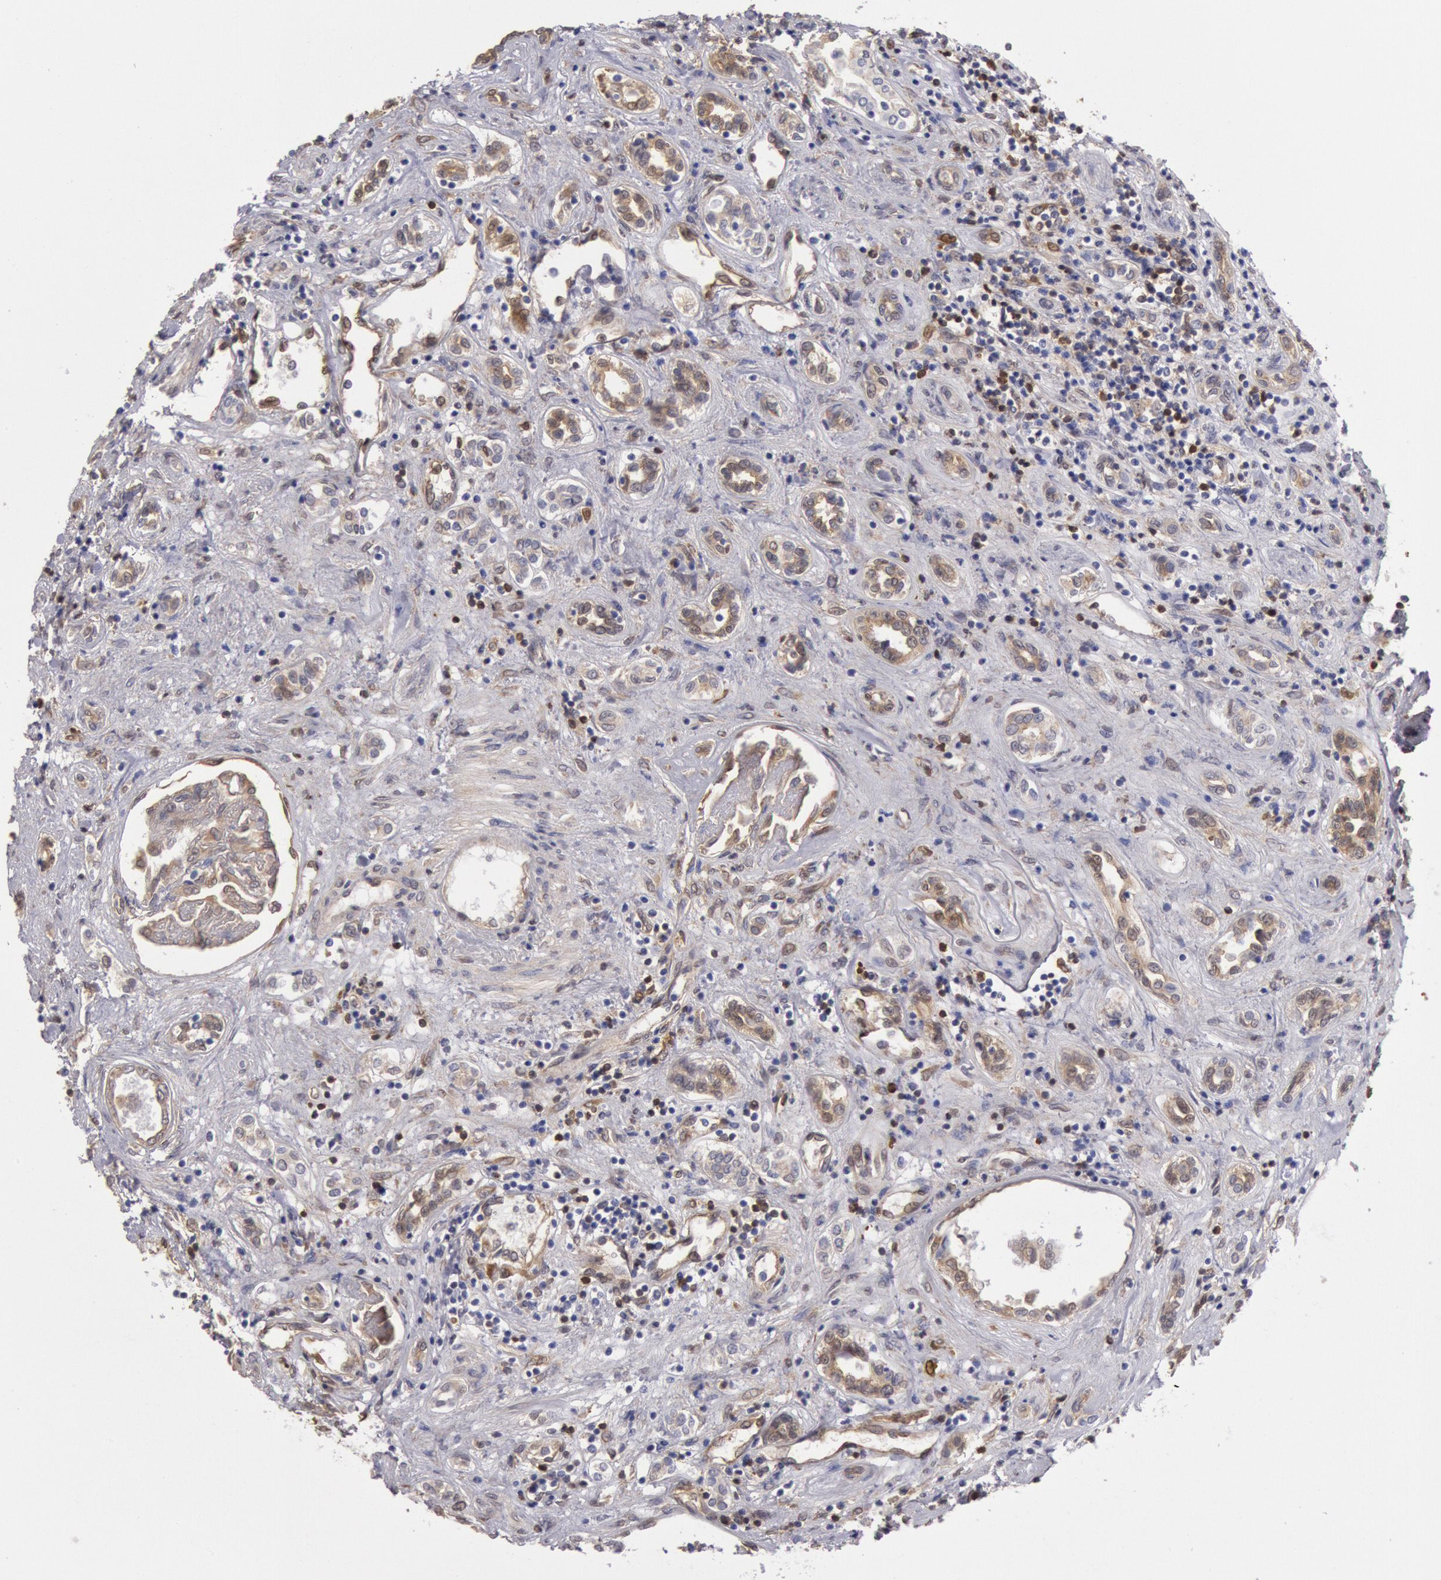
{"staining": {"intensity": "moderate", "quantity": ">75%", "location": "cytoplasmic/membranous"}, "tissue": "renal cancer", "cell_type": "Tumor cells", "image_type": "cancer", "snomed": [{"axis": "morphology", "description": "Adenocarcinoma, NOS"}, {"axis": "topography", "description": "Kidney"}], "caption": "A histopathology image showing moderate cytoplasmic/membranous staining in about >75% of tumor cells in renal cancer (adenocarcinoma), as visualized by brown immunohistochemical staining.", "gene": "CCDC50", "patient": {"sex": "male", "age": 57}}